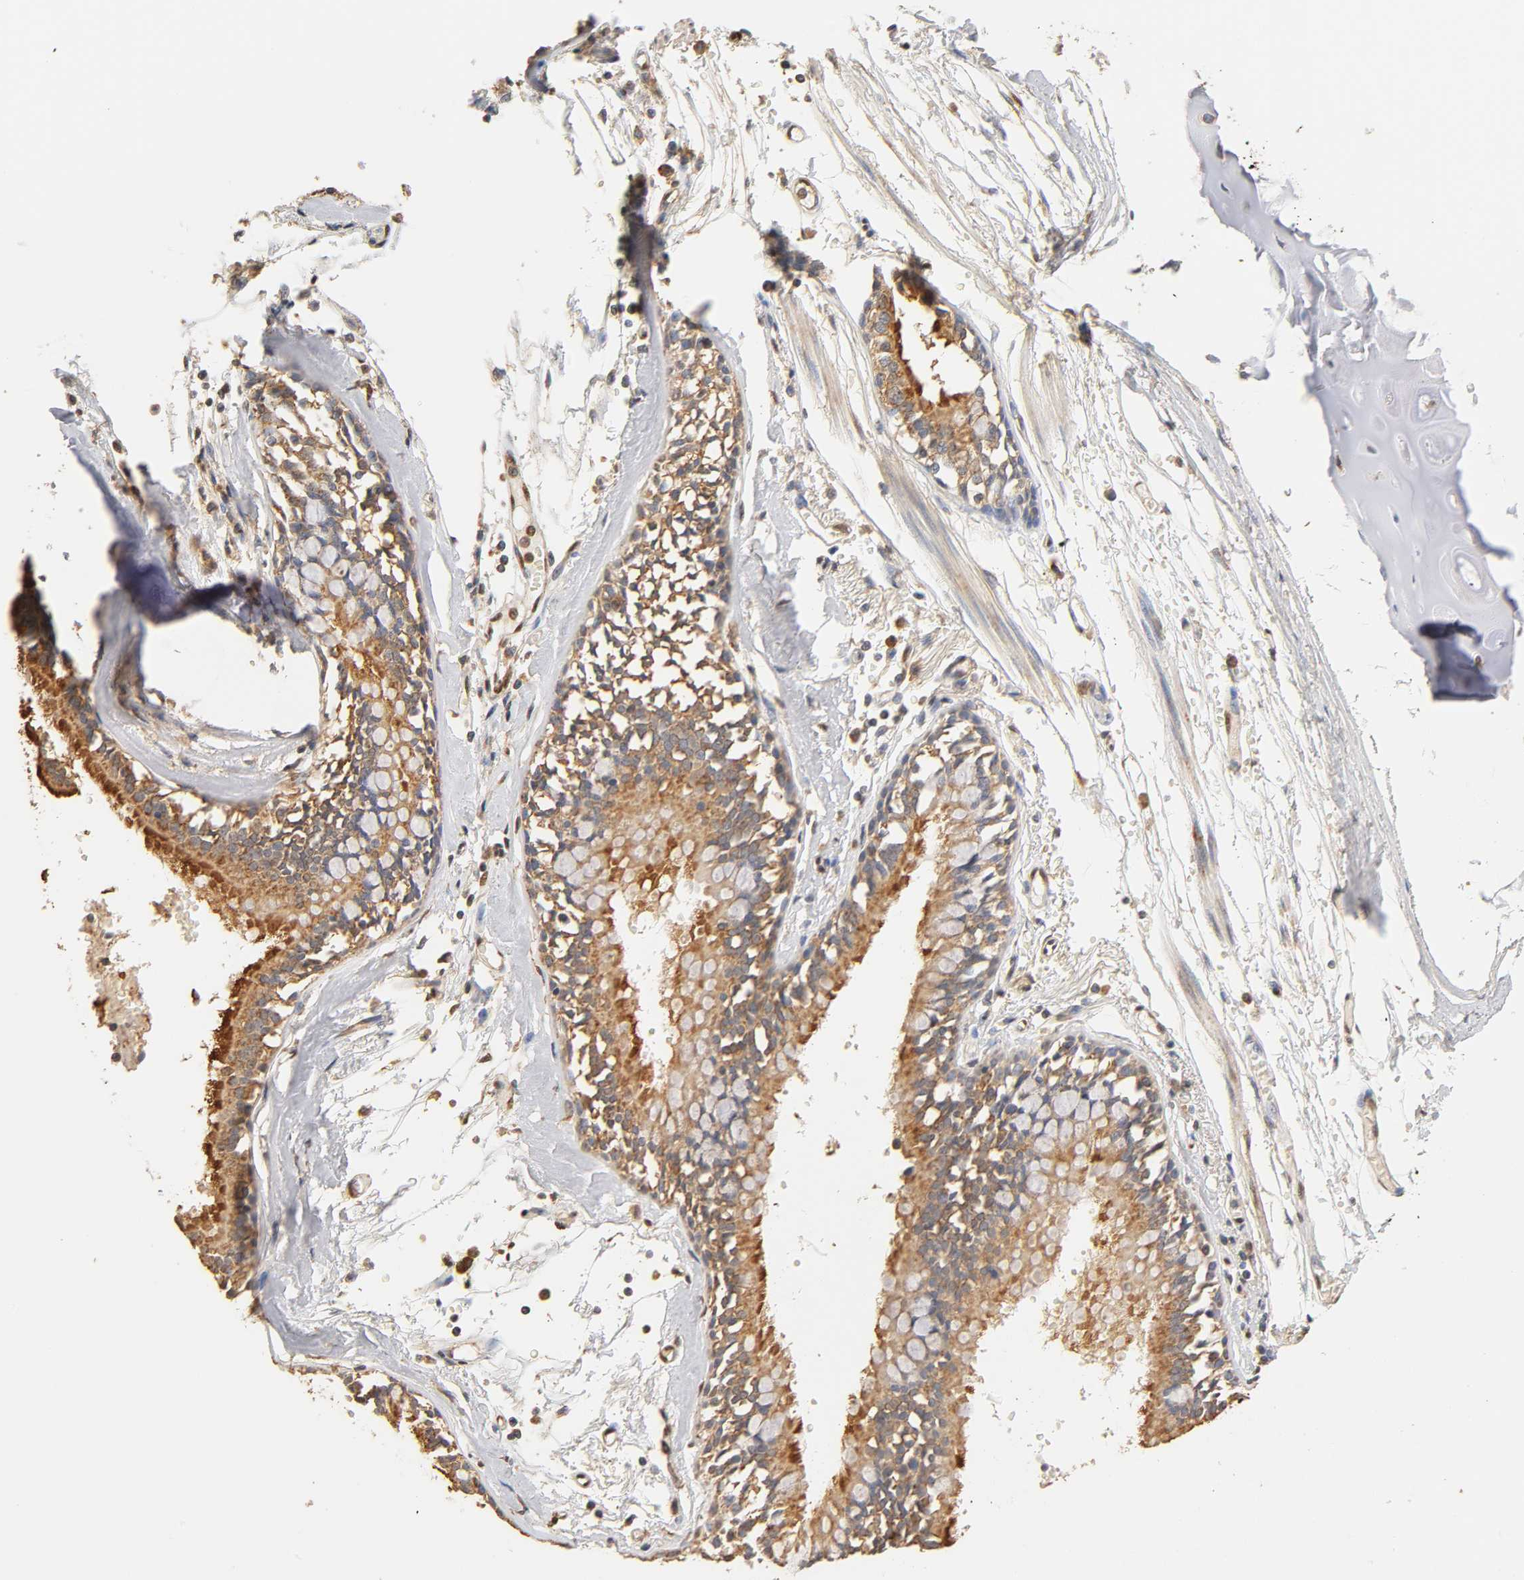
{"staining": {"intensity": "strong", "quantity": ">75%", "location": "cytoplasmic/membranous"}, "tissue": "bronchus", "cell_type": "Respiratory epithelial cells", "image_type": "normal", "snomed": [{"axis": "morphology", "description": "Normal tissue, NOS"}, {"axis": "topography", "description": "Bronchus"}, {"axis": "topography", "description": "Lung"}], "caption": "An IHC photomicrograph of unremarkable tissue is shown. Protein staining in brown highlights strong cytoplasmic/membranous positivity in bronchus within respiratory epithelial cells.", "gene": "PKN1", "patient": {"sex": "female", "age": 56}}